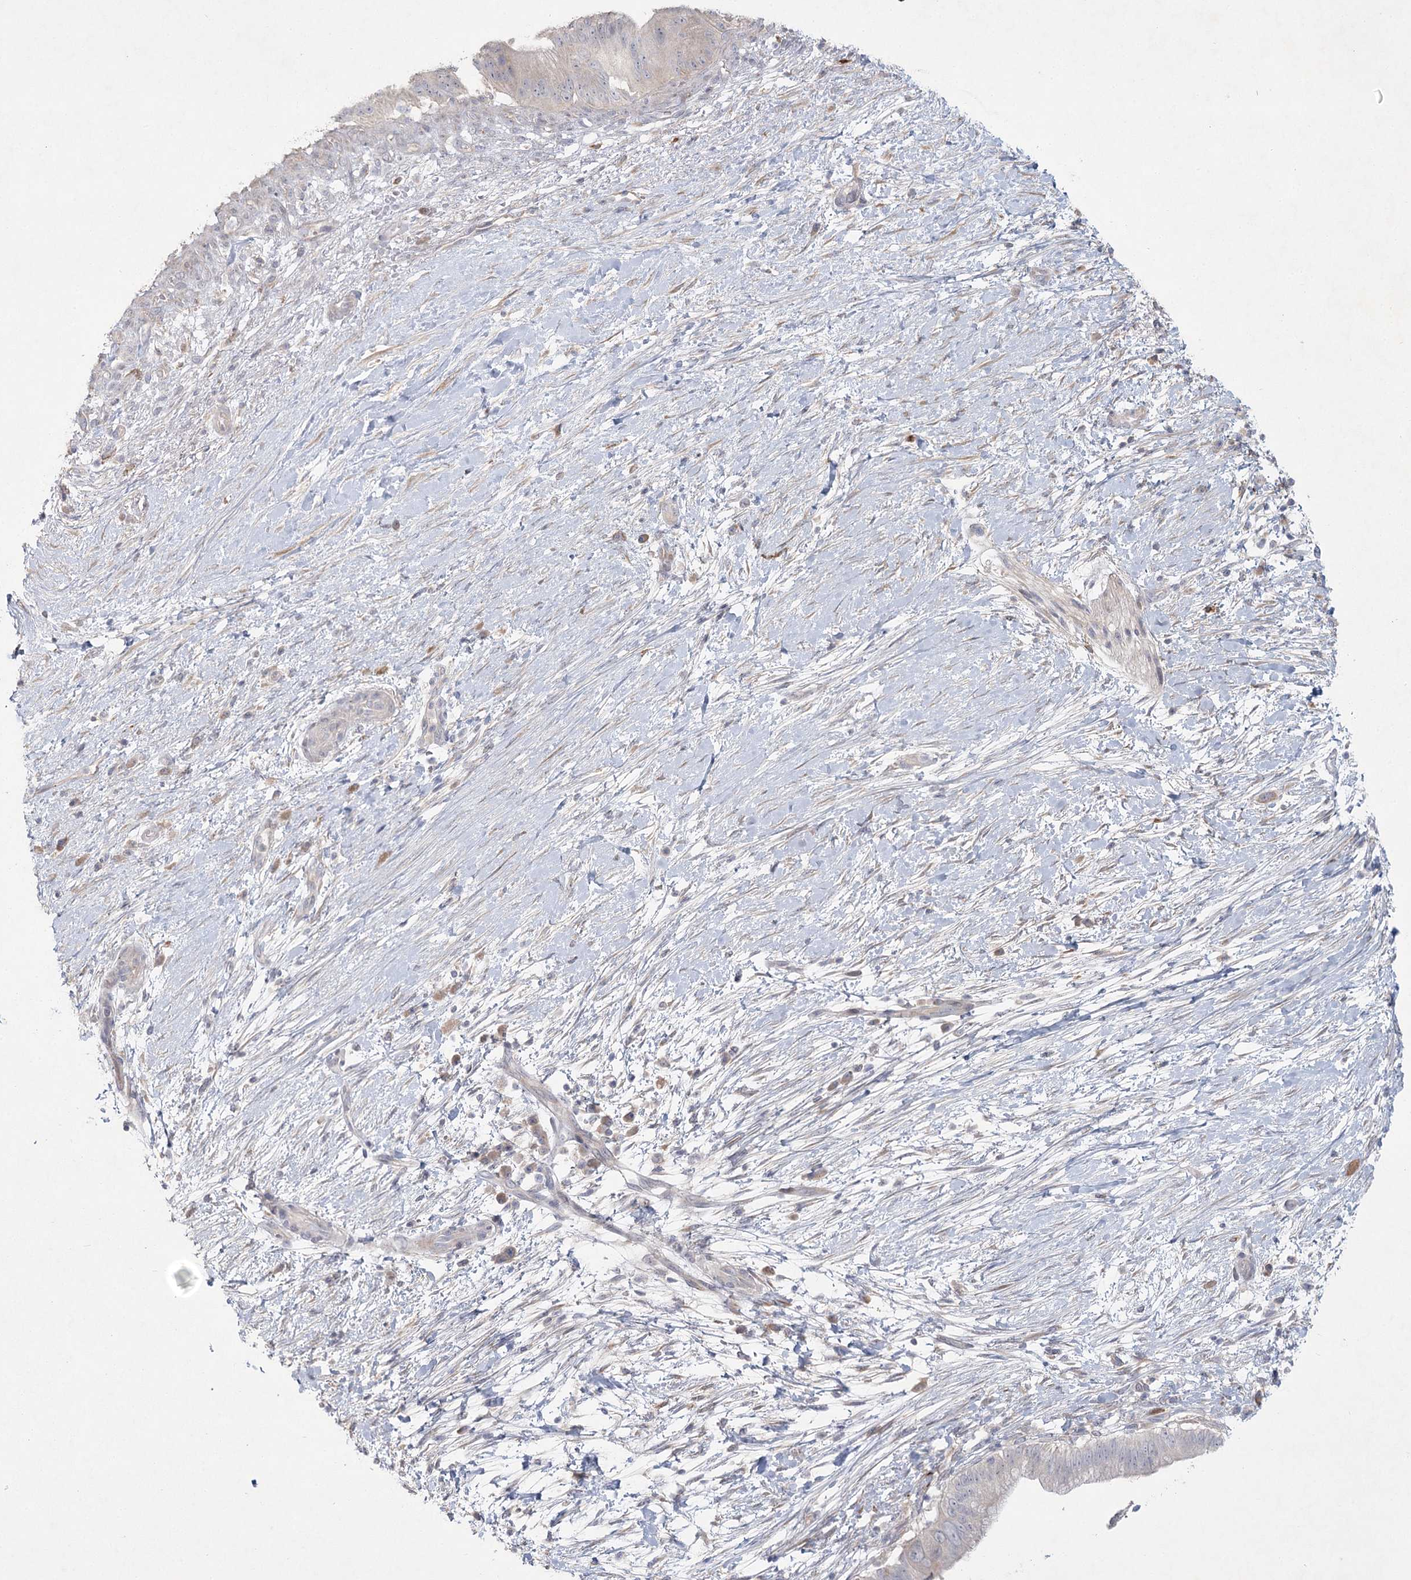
{"staining": {"intensity": "negative", "quantity": "none", "location": "none"}, "tissue": "pancreatic cancer", "cell_type": "Tumor cells", "image_type": "cancer", "snomed": [{"axis": "morphology", "description": "Adenocarcinoma, NOS"}, {"axis": "topography", "description": "Pancreas"}], "caption": "Tumor cells show no significant expression in adenocarcinoma (pancreatic).", "gene": "FAM110C", "patient": {"sex": "male", "age": 68}}